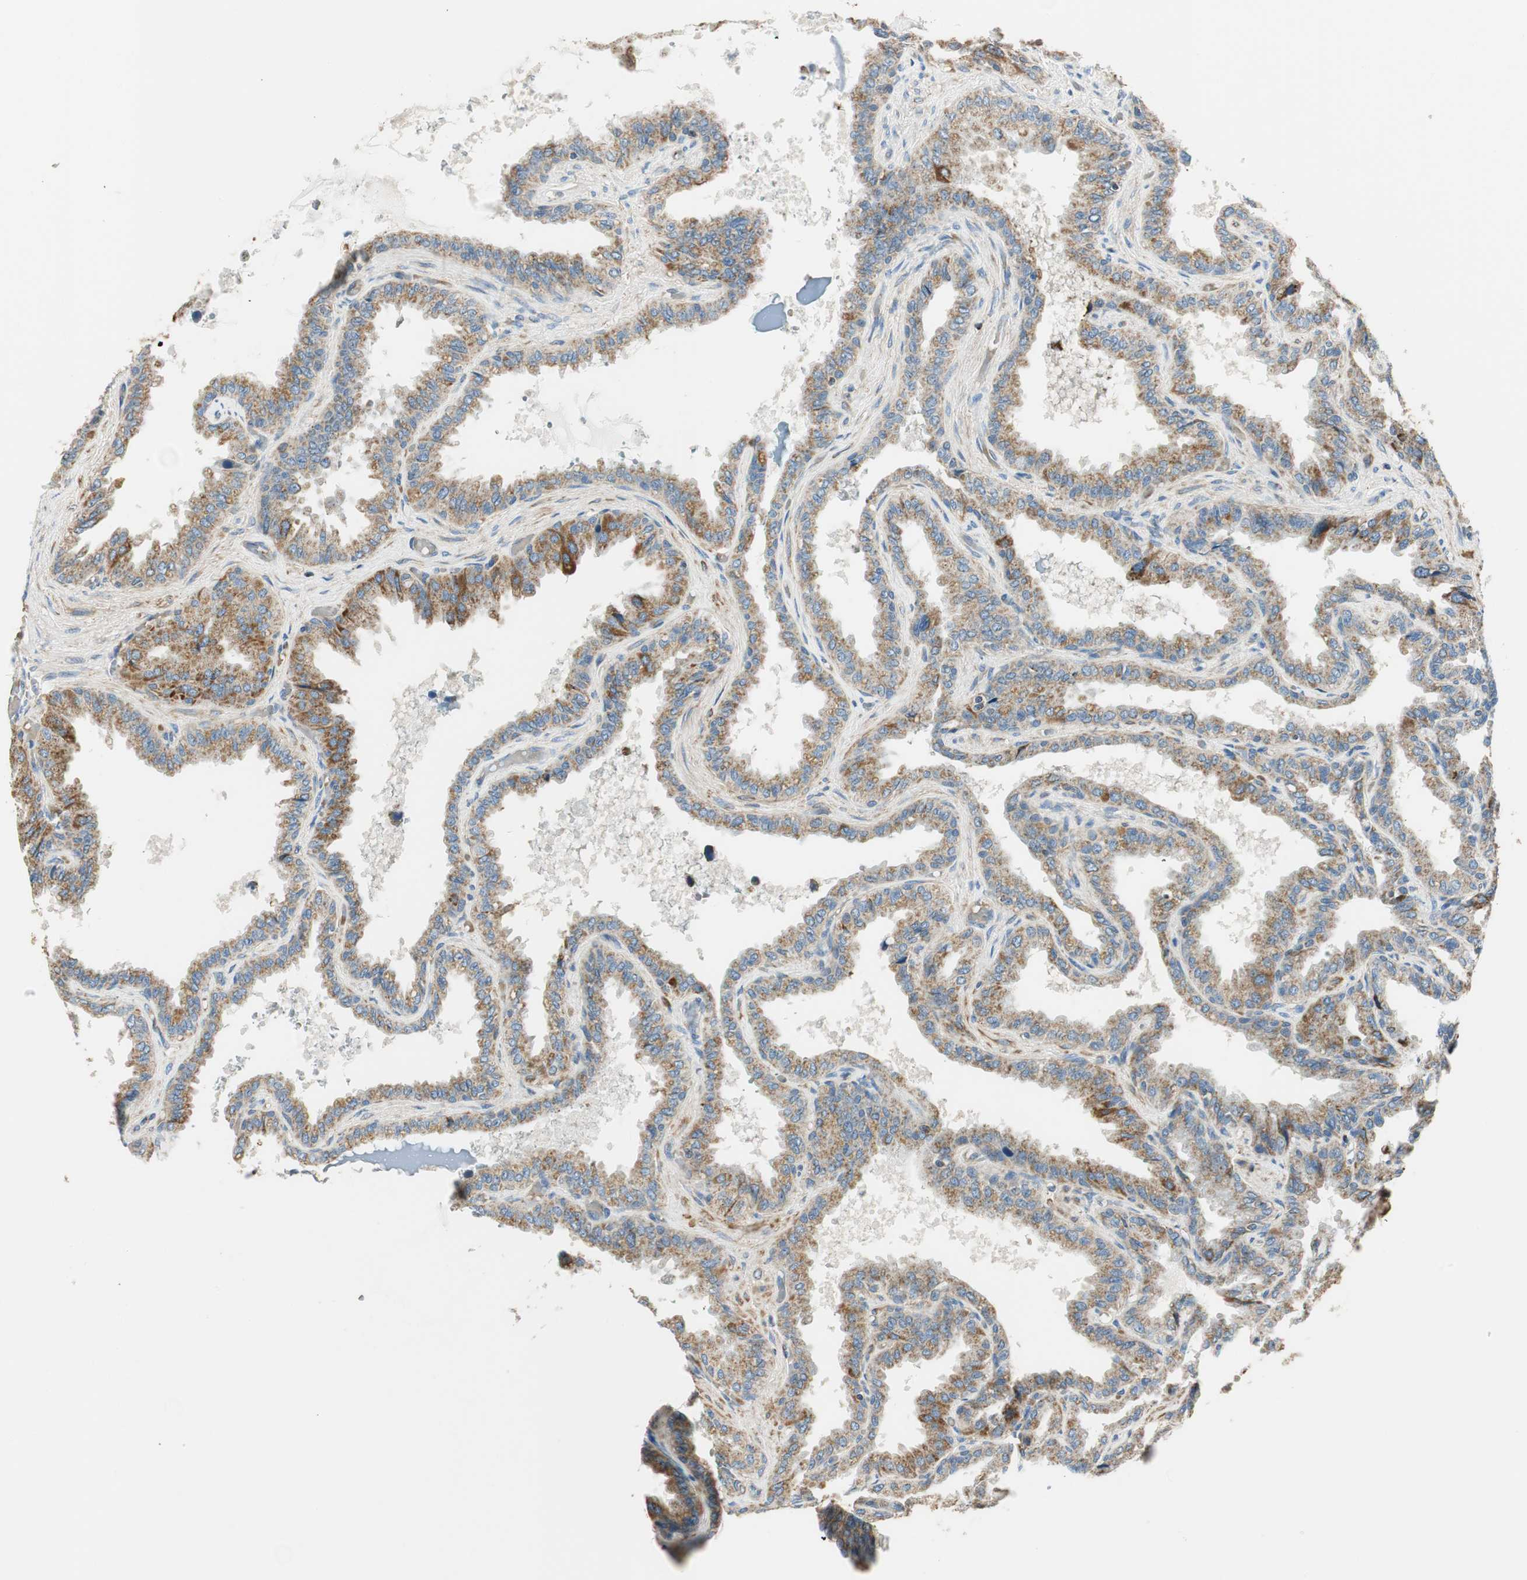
{"staining": {"intensity": "moderate", "quantity": ">75%", "location": "cytoplasmic/membranous"}, "tissue": "seminal vesicle", "cell_type": "Glandular cells", "image_type": "normal", "snomed": [{"axis": "morphology", "description": "Normal tissue, NOS"}, {"axis": "topography", "description": "Seminal veicle"}], "caption": "High-power microscopy captured an immunohistochemistry image of normal seminal vesicle, revealing moderate cytoplasmic/membranous expression in approximately >75% of glandular cells. Nuclei are stained in blue.", "gene": "RORB", "patient": {"sex": "male", "age": 46}}